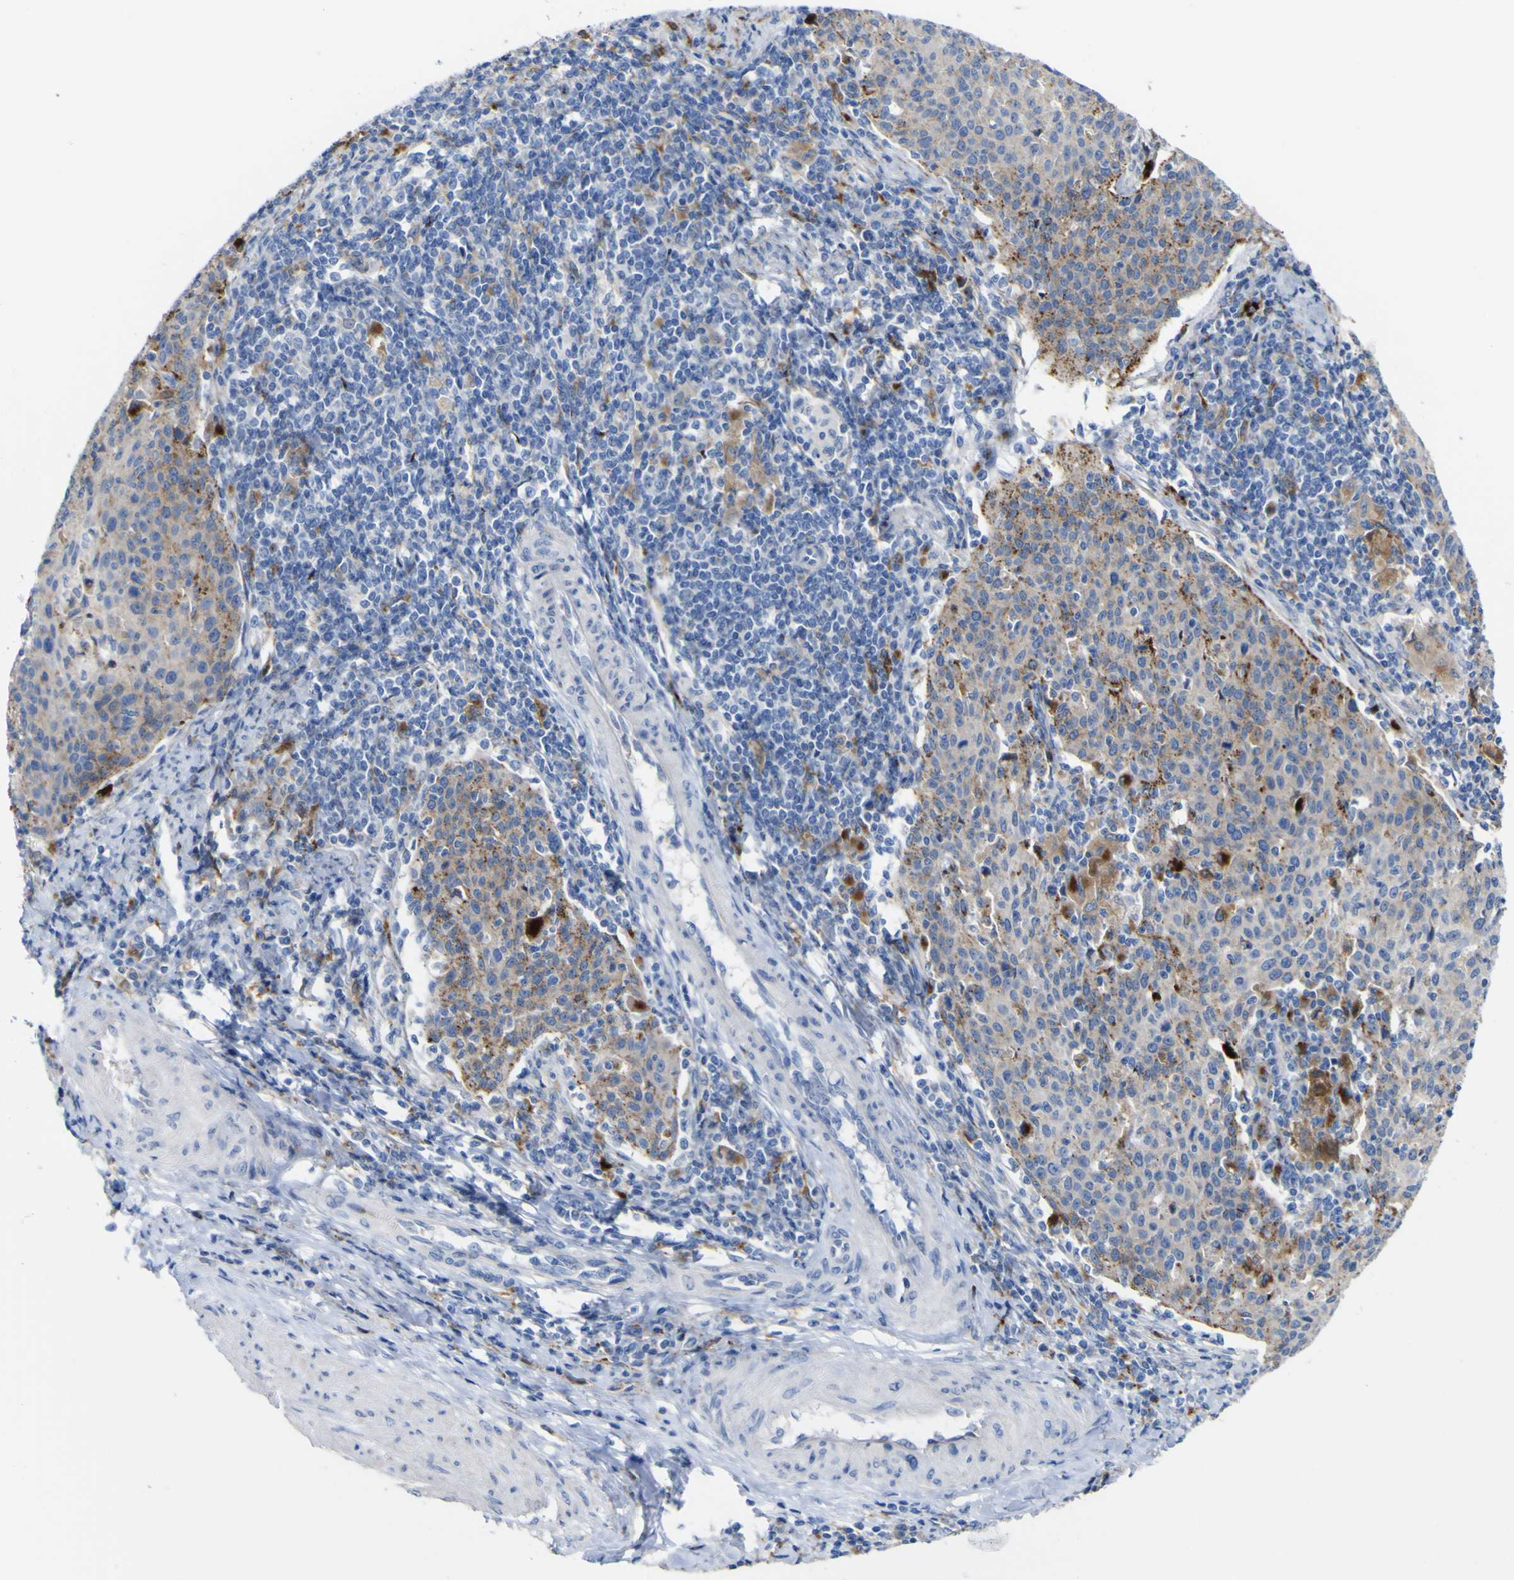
{"staining": {"intensity": "moderate", "quantity": "25%-75%", "location": "cytoplasmic/membranous"}, "tissue": "cervical cancer", "cell_type": "Tumor cells", "image_type": "cancer", "snomed": [{"axis": "morphology", "description": "Squamous cell carcinoma, NOS"}, {"axis": "topography", "description": "Cervix"}], "caption": "Brown immunohistochemical staining in cervical cancer (squamous cell carcinoma) exhibits moderate cytoplasmic/membranous staining in about 25%-75% of tumor cells.", "gene": "PTPRF", "patient": {"sex": "female", "age": 38}}